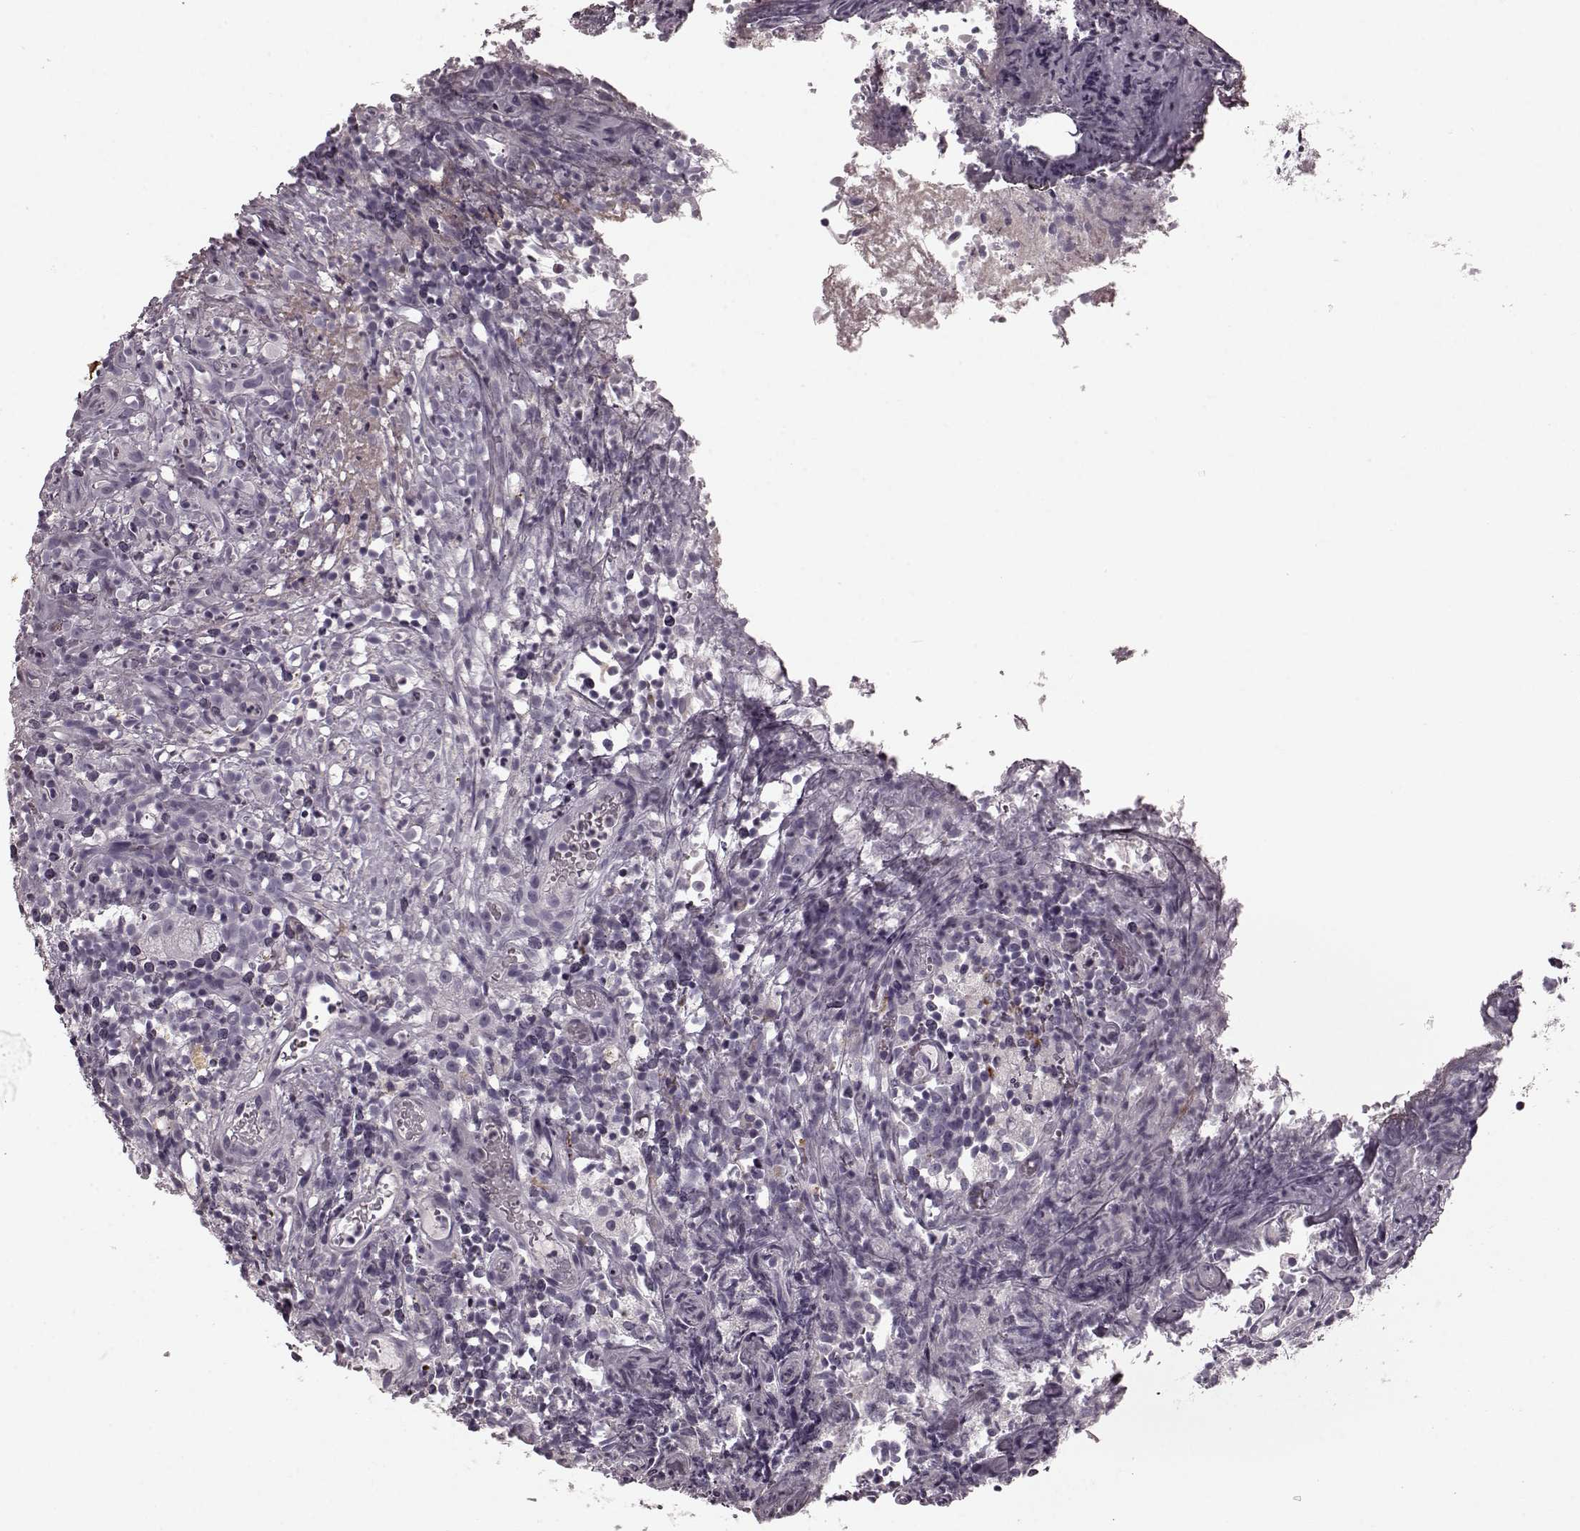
{"staining": {"intensity": "negative", "quantity": "none", "location": "none"}, "tissue": "prostate cancer", "cell_type": "Tumor cells", "image_type": "cancer", "snomed": [{"axis": "morphology", "description": "Adenocarcinoma, High grade"}, {"axis": "topography", "description": "Prostate"}], "caption": "The immunohistochemistry (IHC) histopathology image has no significant positivity in tumor cells of prostate adenocarcinoma (high-grade) tissue.", "gene": "CST7", "patient": {"sex": "male", "age": 53}}